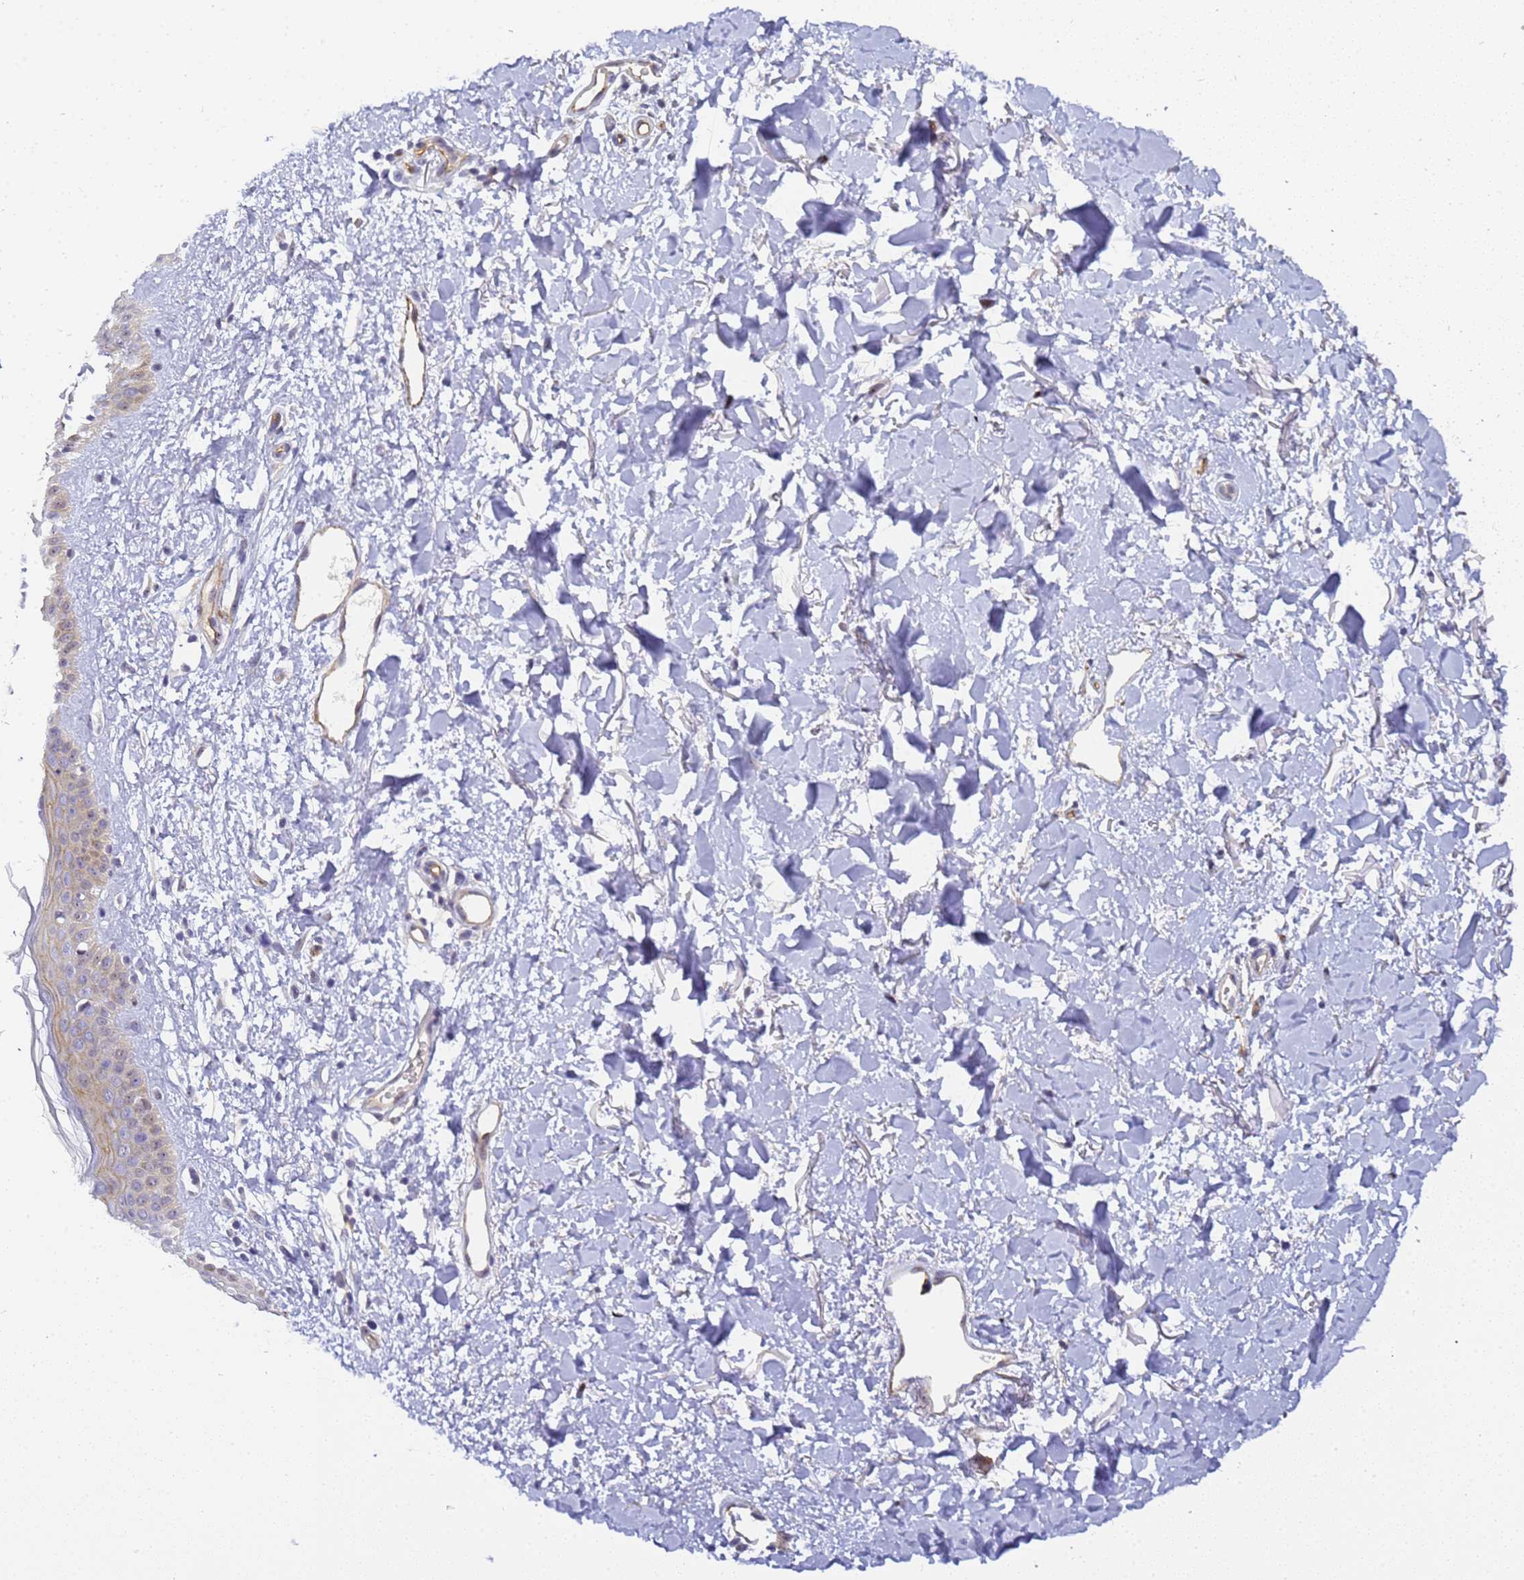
{"staining": {"intensity": "negative", "quantity": "none", "location": "none"}, "tissue": "skin", "cell_type": "Fibroblasts", "image_type": "normal", "snomed": [{"axis": "morphology", "description": "Normal tissue, NOS"}, {"axis": "topography", "description": "Skin"}], "caption": "Fibroblasts are negative for protein expression in normal human skin. (Immunohistochemistry, brightfield microscopy, high magnification).", "gene": "GON4L", "patient": {"sex": "female", "age": 58}}